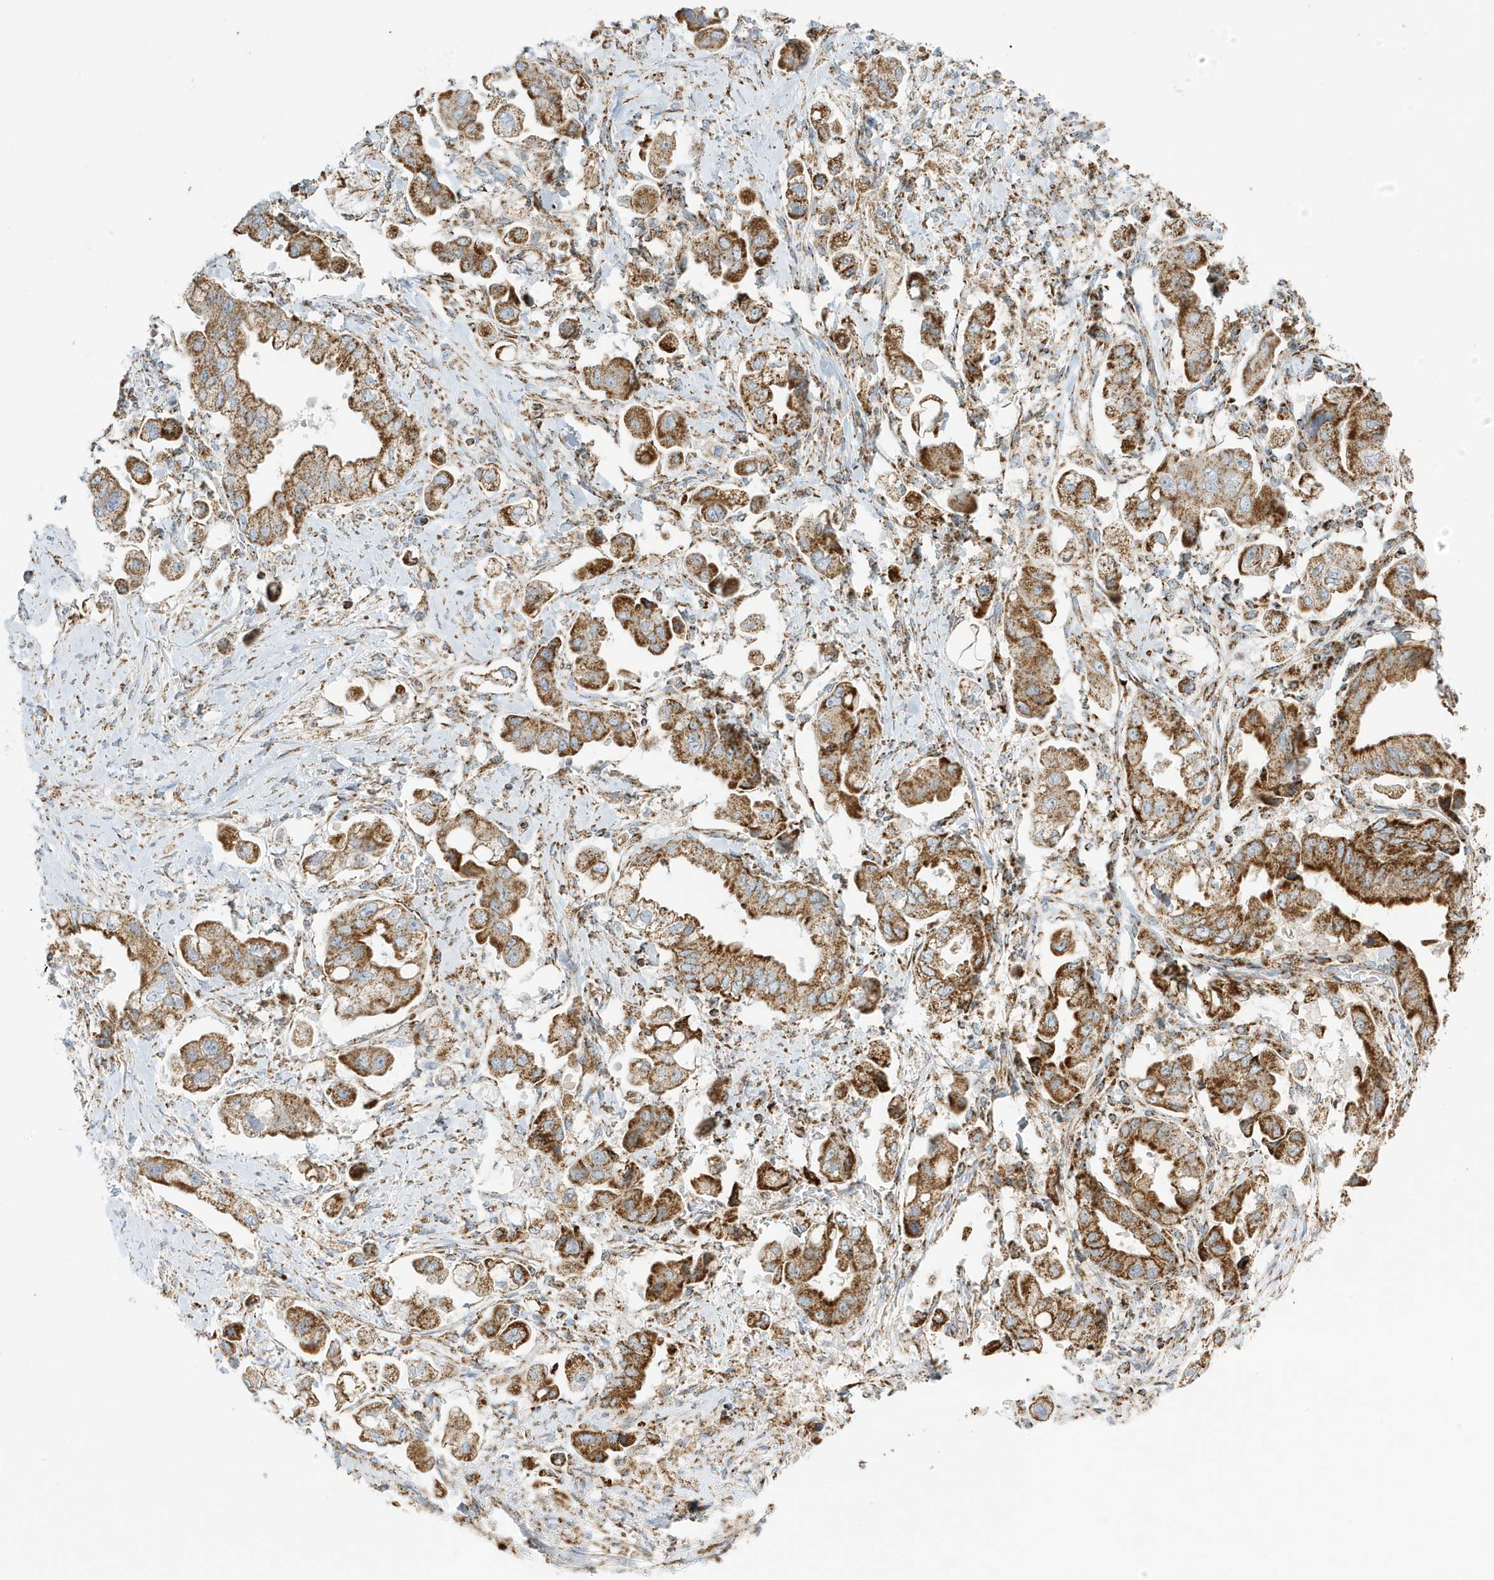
{"staining": {"intensity": "moderate", "quantity": ">75%", "location": "cytoplasmic/membranous"}, "tissue": "stomach cancer", "cell_type": "Tumor cells", "image_type": "cancer", "snomed": [{"axis": "morphology", "description": "Adenocarcinoma, NOS"}, {"axis": "topography", "description": "Stomach"}], "caption": "IHC image of stomach adenocarcinoma stained for a protein (brown), which demonstrates medium levels of moderate cytoplasmic/membranous positivity in approximately >75% of tumor cells.", "gene": "ATP5ME", "patient": {"sex": "male", "age": 62}}